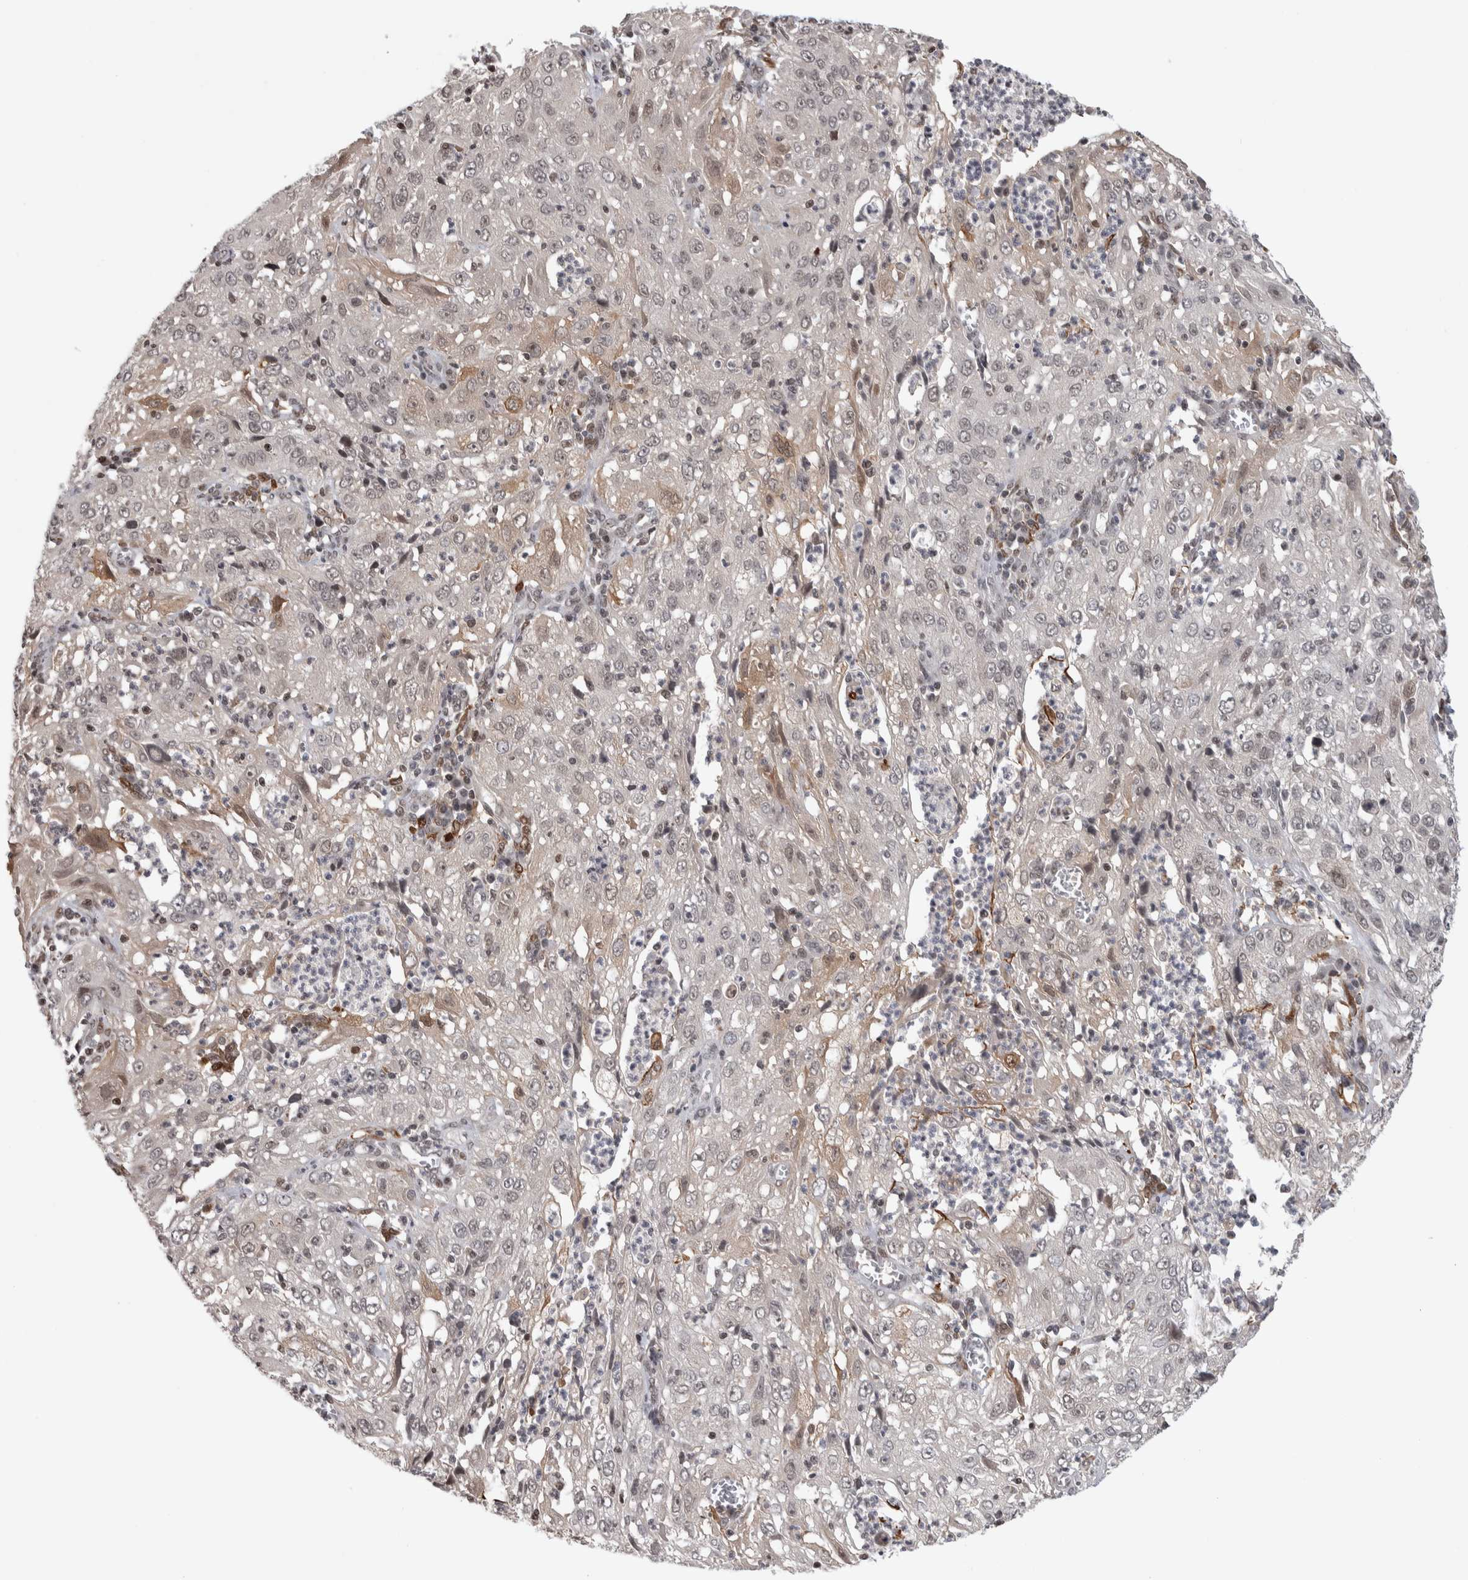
{"staining": {"intensity": "weak", "quantity": "25%-75%", "location": "nuclear"}, "tissue": "cervical cancer", "cell_type": "Tumor cells", "image_type": "cancer", "snomed": [{"axis": "morphology", "description": "Squamous cell carcinoma, NOS"}, {"axis": "topography", "description": "Cervix"}], "caption": "High-power microscopy captured an immunohistochemistry photomicrograph of cervical squamous cell carcinoma, revealing weak nuclear staining in about 25%-75% of tumor cells. (Brightfield microscopy of DAB IHC at high magnification).", "gene": "ZSCAN21", "patient": {"sex": "female", "age": 32}}